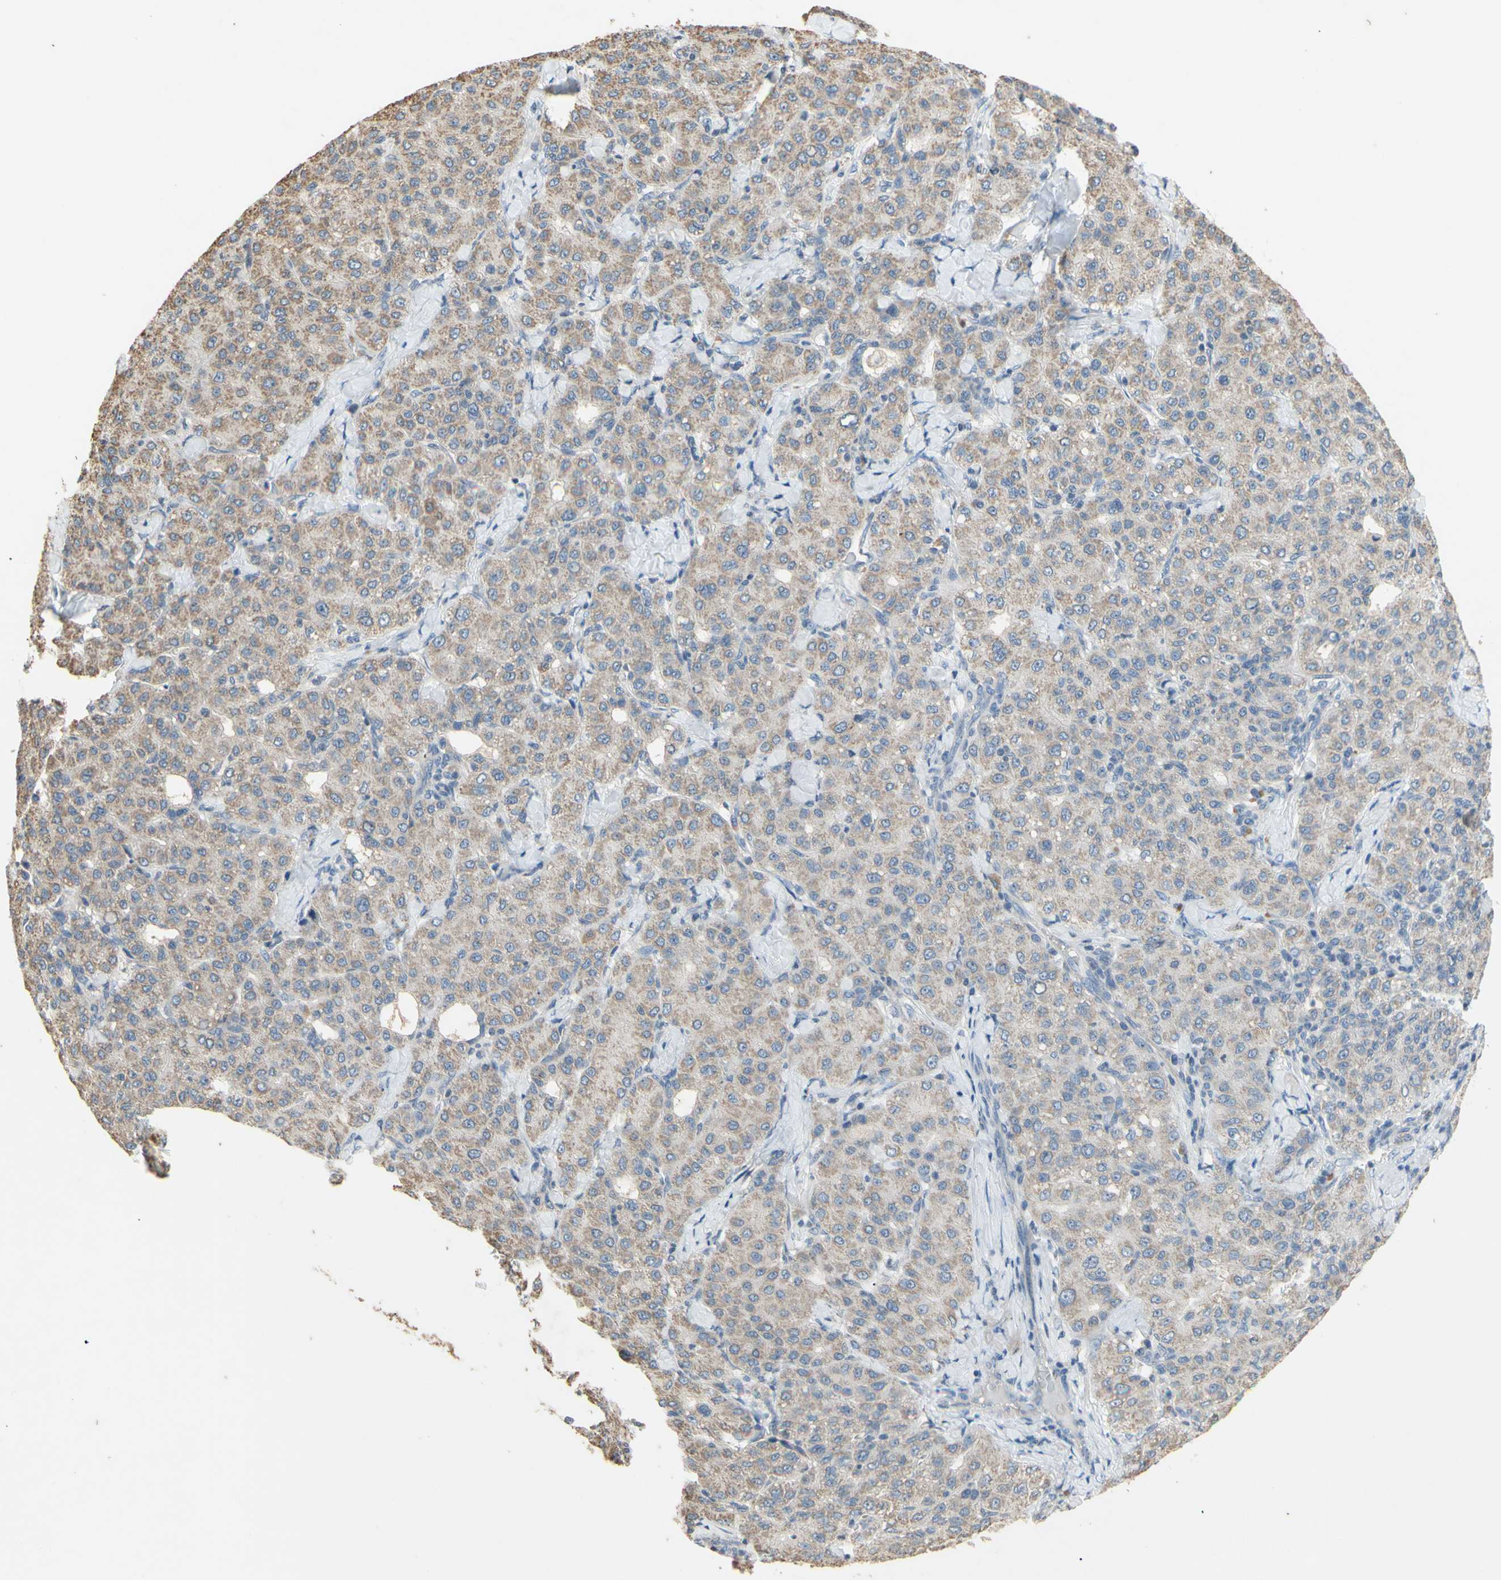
{"staining": {"intensity": "moderate", "quantity": "25%-75%", "location": "cytoplasmic/membranous"}, "tissue": "liver cancer", "cell_type": "Tumor cells", "image_type": "cancer", "snomed": [{"axis": "morphology", "description": "Carcinoma, Hepatocellular, NOS"}, {"axis": "topography", "description": "Liver"}], "caption": "Protein staining of liver cancer (hepatocellular carcinoma) tissue displays moderate cytoplasmic/membranous staining in approximately 25%-75% of tumor cells. (DAB IHC with brightfield microscopy, high magnification).", "gene": "PTGIS", "patient": {"sex": "male", "age": 65}}